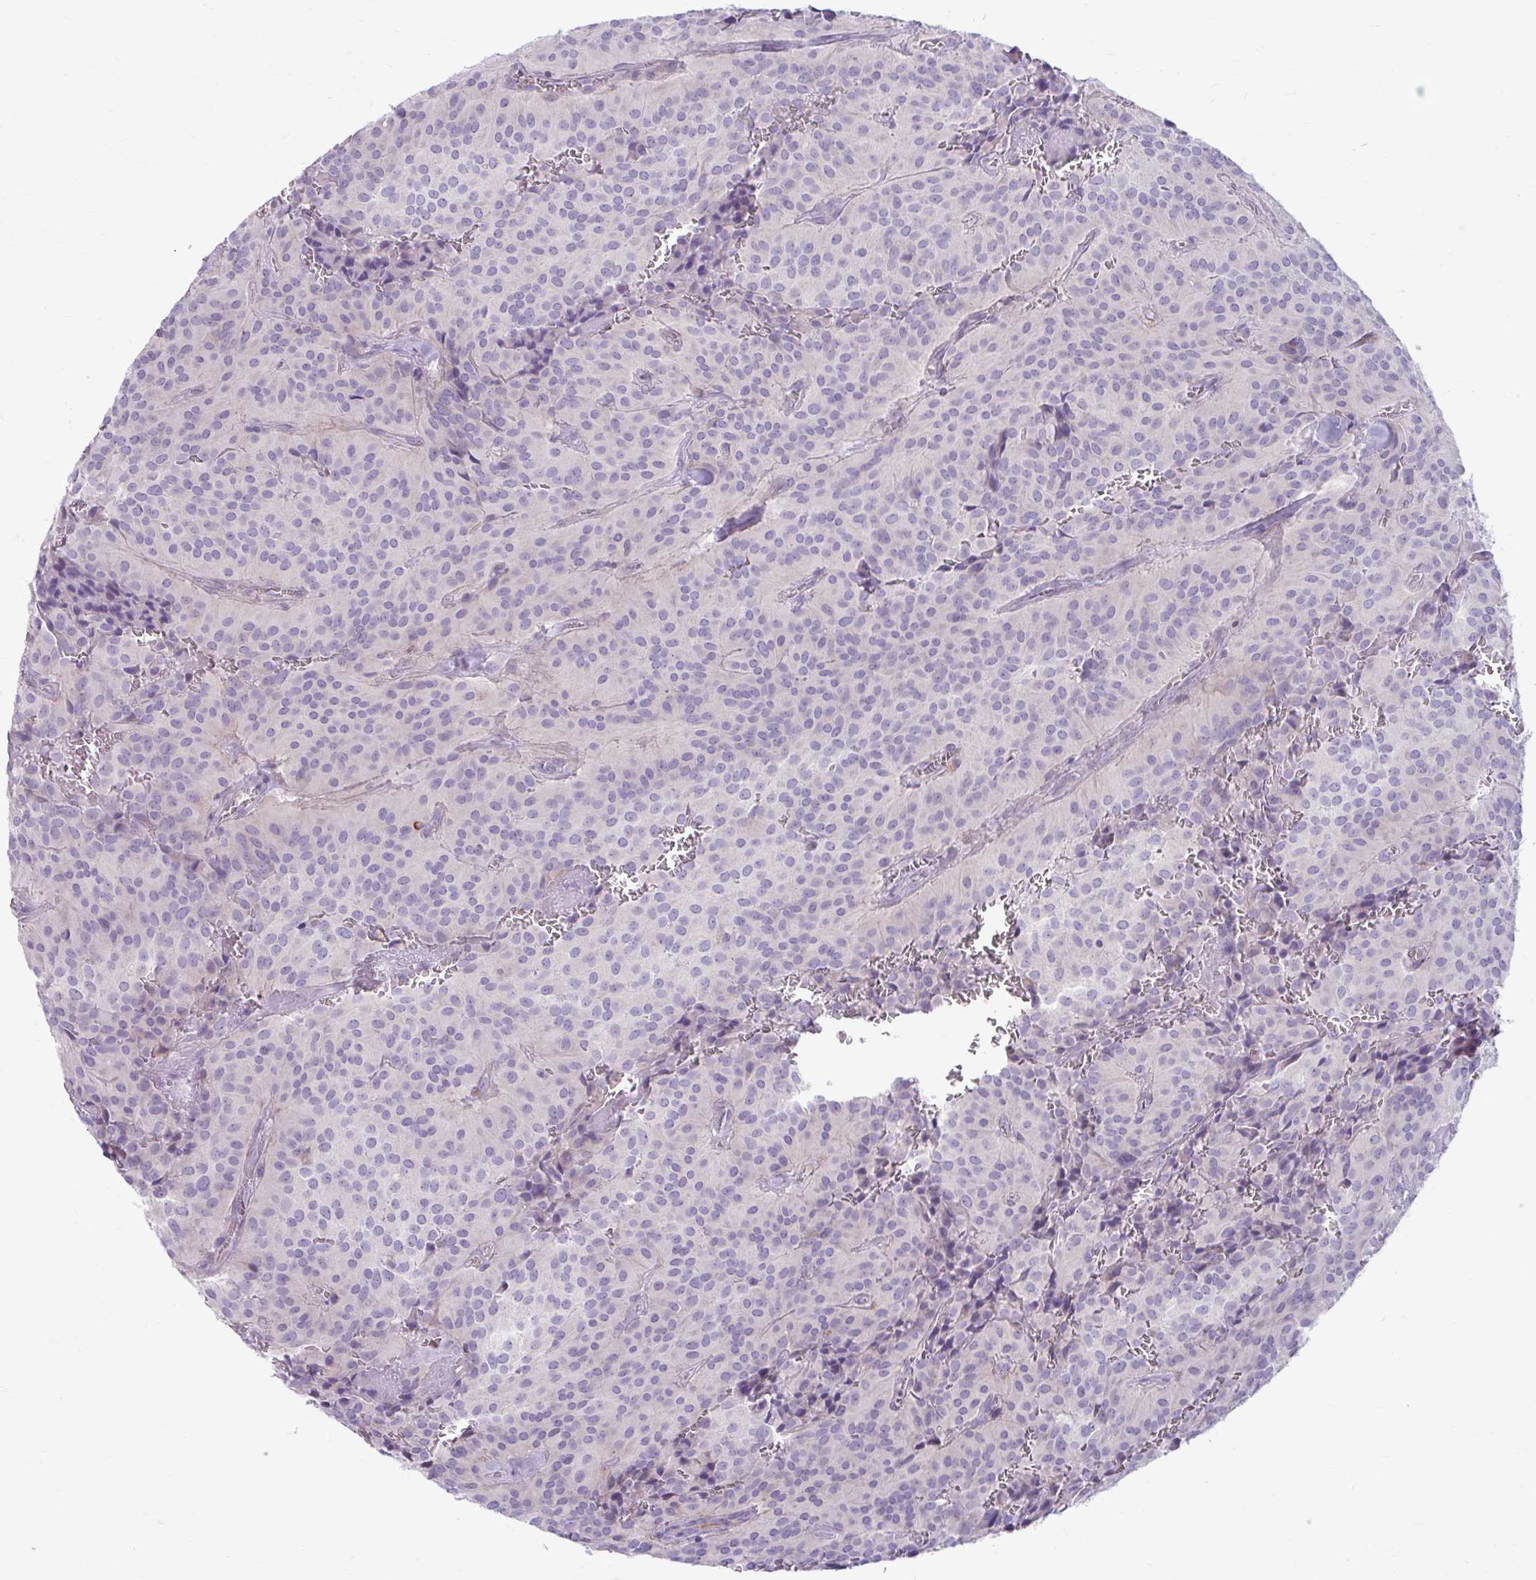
{"staining": {"intensity": "negative", "quantity": "none", "location": "none"}, "tissue": "glioma", "cell_type": "Tumor cells", "image_type": "cancer", "snomed": [{"axis": "morphology", "description": "Glioma, malignant, Low grade"}, {"axis": "topography", "description": "Brain"}], "caption": "Immunohistochemistry image of neoplastic tissue: glioma stained with DAB demonstrates no significant protein staining in tumor cells.", "gene": "CHIA", "patient": {"sex": "male", "age": 42}}